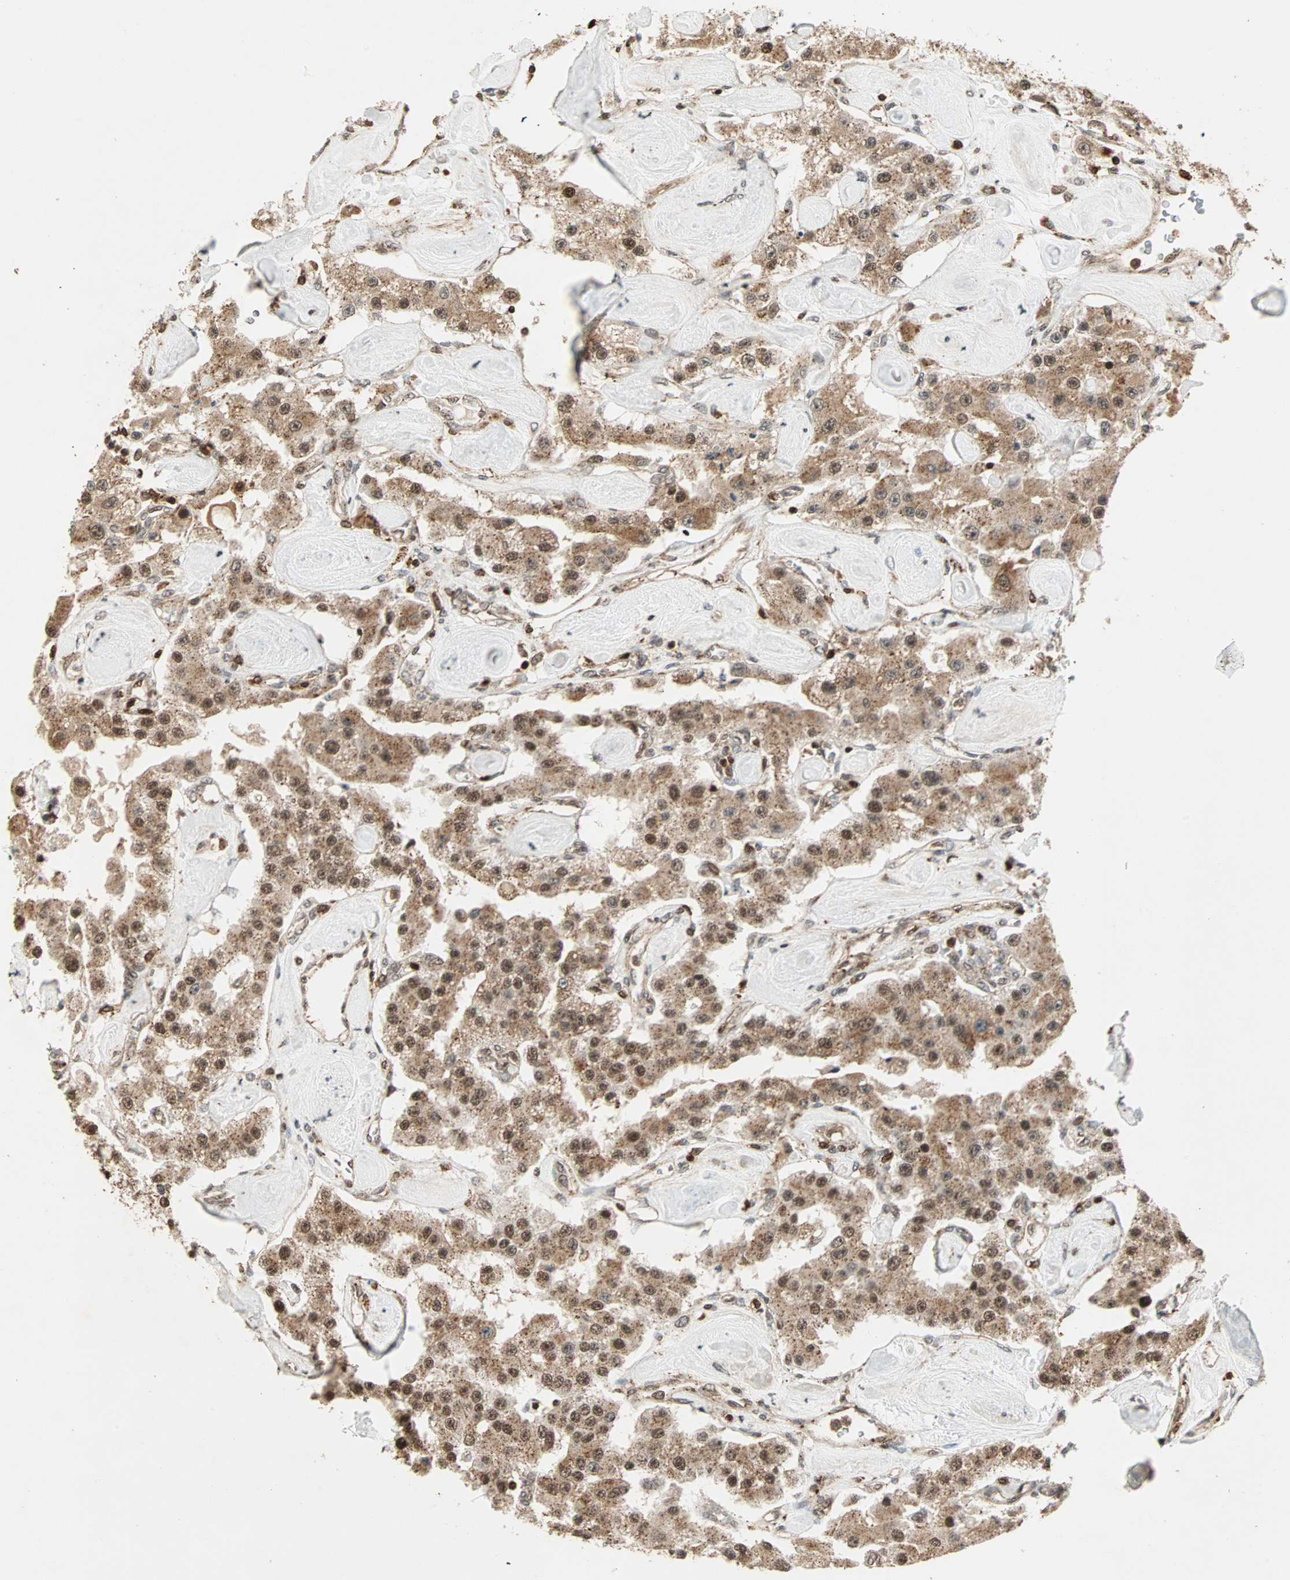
{"staining": {"intensity": "moderate", "quantity": ">75%", "location": "cytoplasmic/membranous,nuclear"}, "tissue": "carcinoid", "cell_type": "Tumor cells", "image_type": "cancer", "snomed": [{"axis": "morphology", "description": "Carcinoid, malignant, NOS"}, {"axis": "topography", "description": "Pancreas"}], "caption": "Approximately >75% of tumor cells in carcinoid exhibit moderate cytoplasmic/membranous and nuclear protein staining as visualized by brown immunohistochemical staining.", "gene": "ZBED9", "patient": {"sex": "male", "age": 41}}